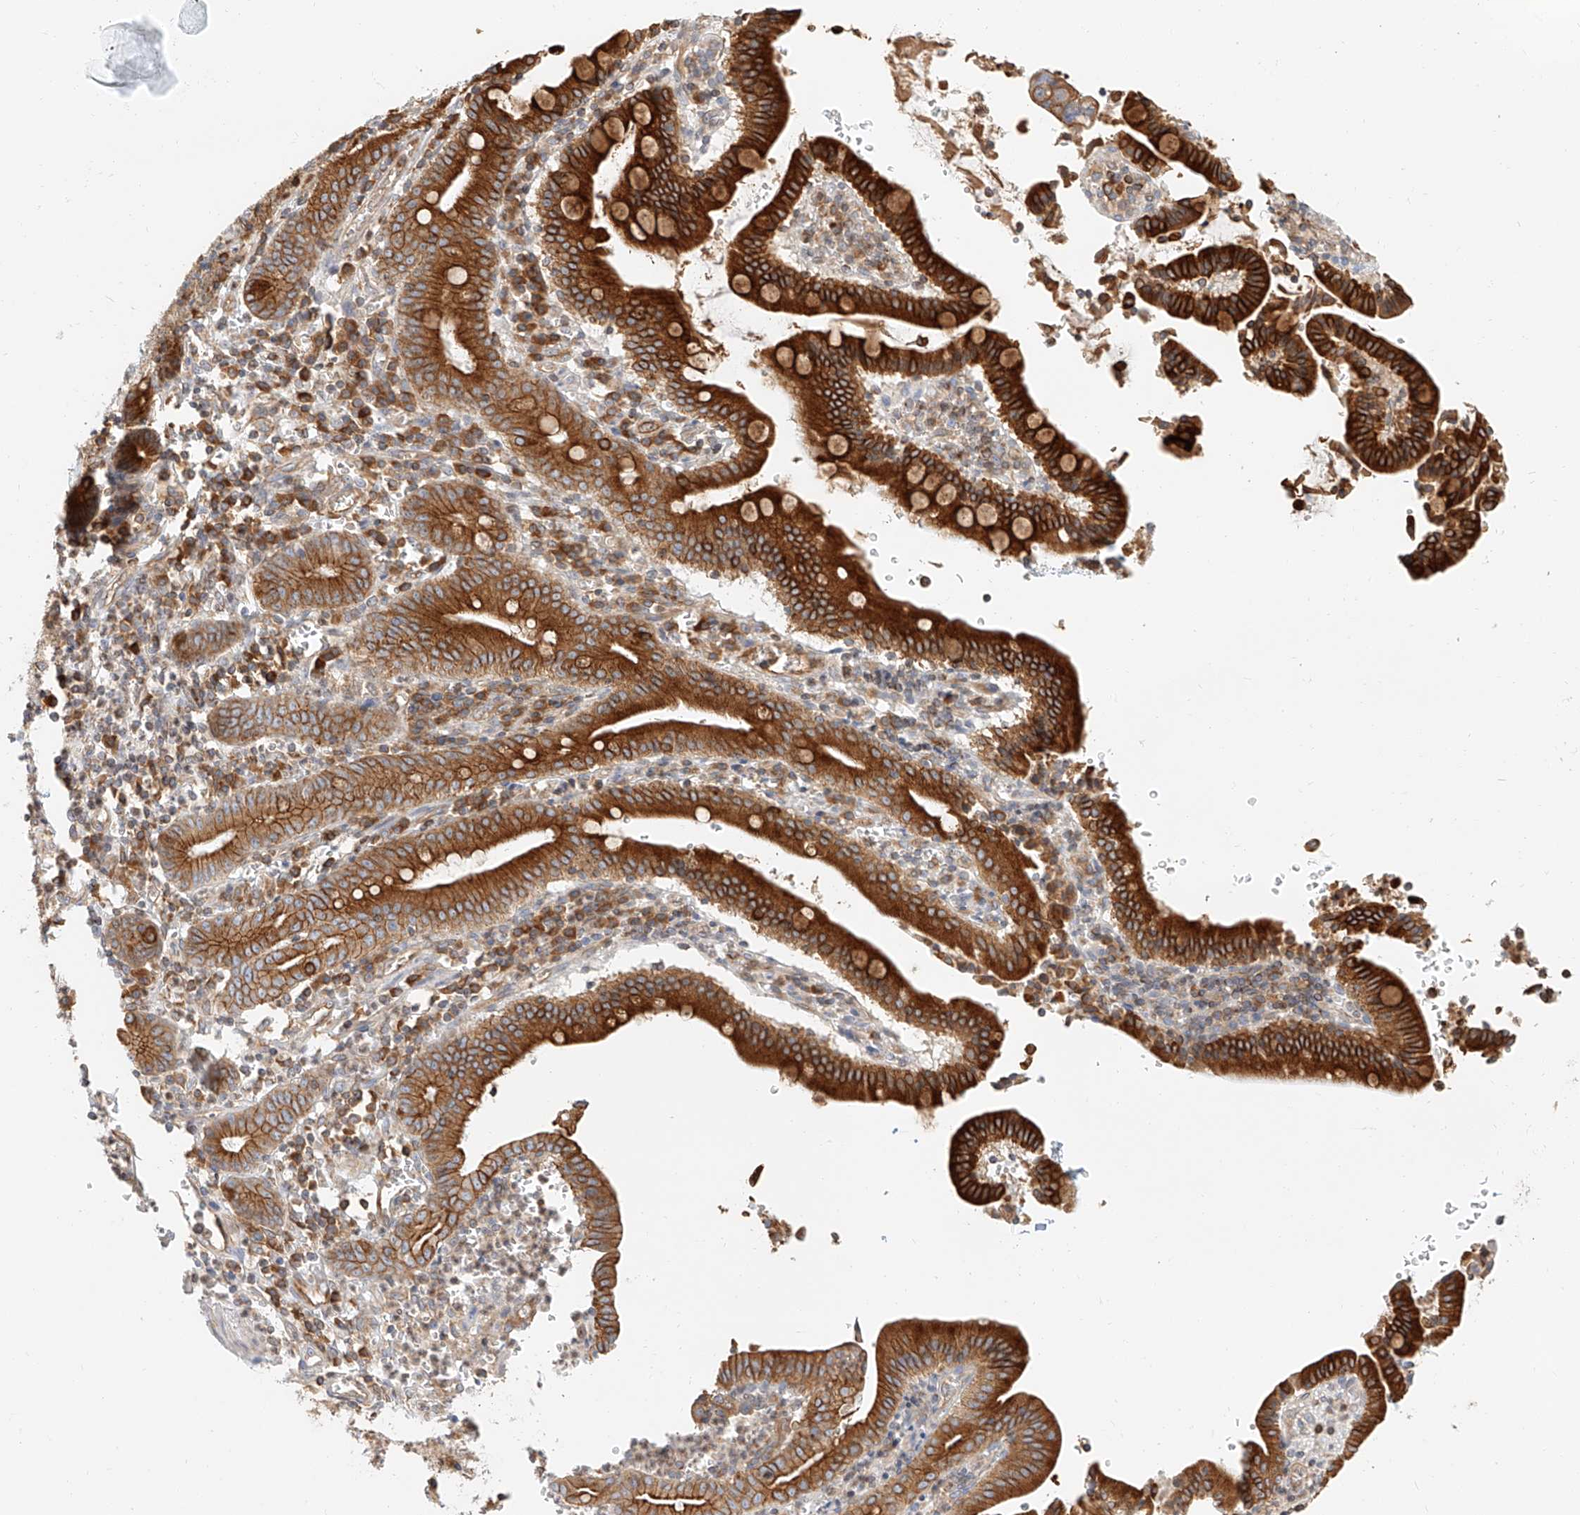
{"staining": {"intensity": "strong", "quantity": ">75%", "location": "cytoplasmic/membranous"}, "tissue": "pancreatic cancer", "cell_type": "Tumor cells", "image_type": "cancer", "snomed": [{"axis": "morphology", "description": "Adenocarcinoma, NOS"}, {"axis": "topography", "description": "Pancreas"}], "caption": "Adenocarcinoma (pancreatic) was stained to show a protein in brown. There is high levels of strong cytoplasmic/membranous expression in about >75% of tumor cells.", "gene": "DHRS7", "patient": {"sex": "male", "age": 70}}